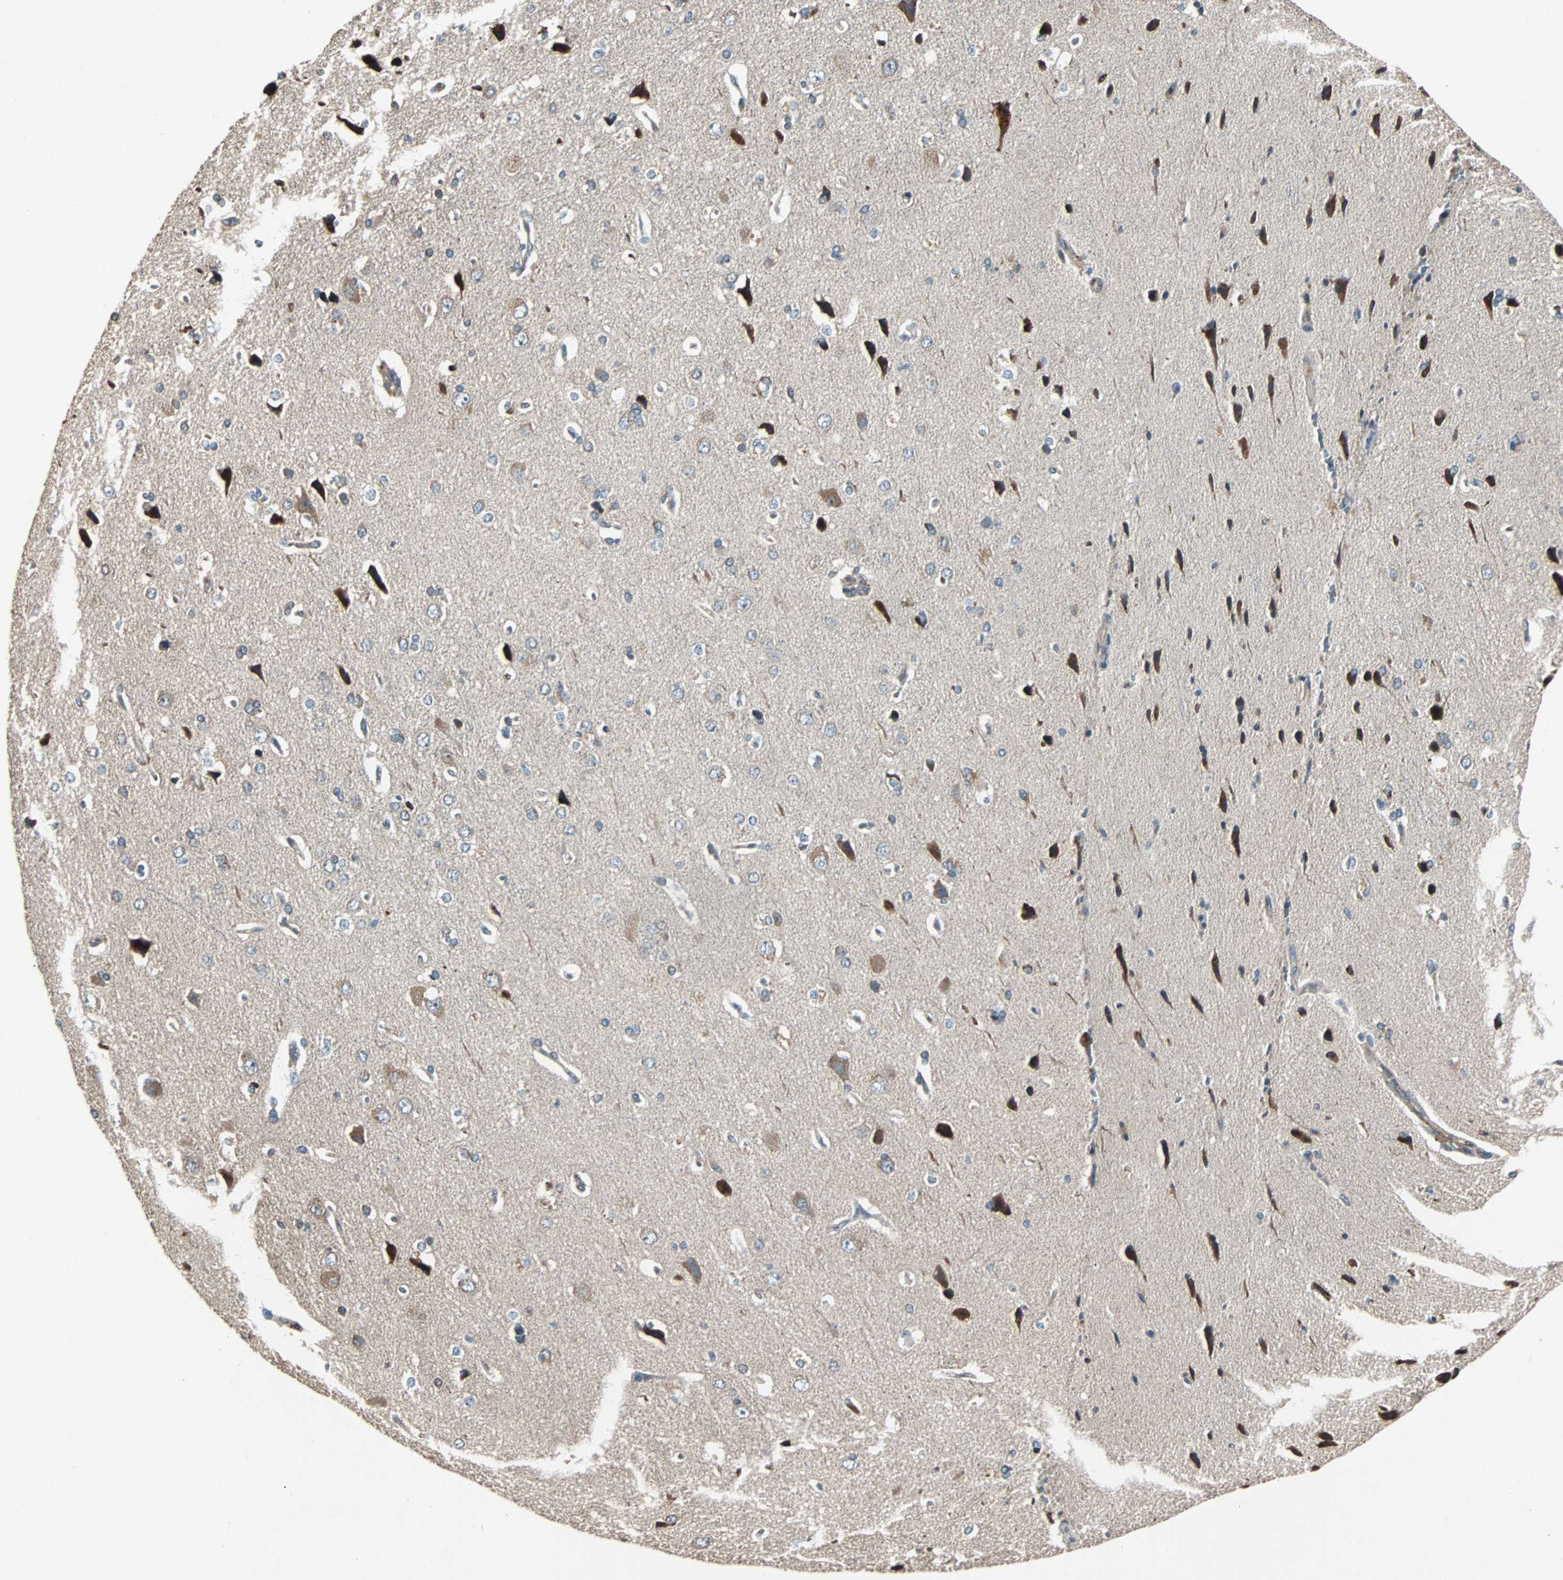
{"staining": {"intensity": "negative", "quantity": "none", "location": "none"}, "tissue": "cerebral cortex", "cell_type": "Endothelial cells", "image_type": "normal", "snomed": [{"axis": "morphology", "description": "Normal tissue, NOS"}, {"axis": "topography", "description": "Cerebral cortex"}], "caption": "IHC photomicrograph of normal cerebral cortex: human cerebral cortex stained with DAB (3,3'-diaminobenzidine) reveals no significant protein expression in endothelial cells. Nuclei are stained in blue.", "gene": "CHP1", "patient": {"sex": "male", "age": 62}}